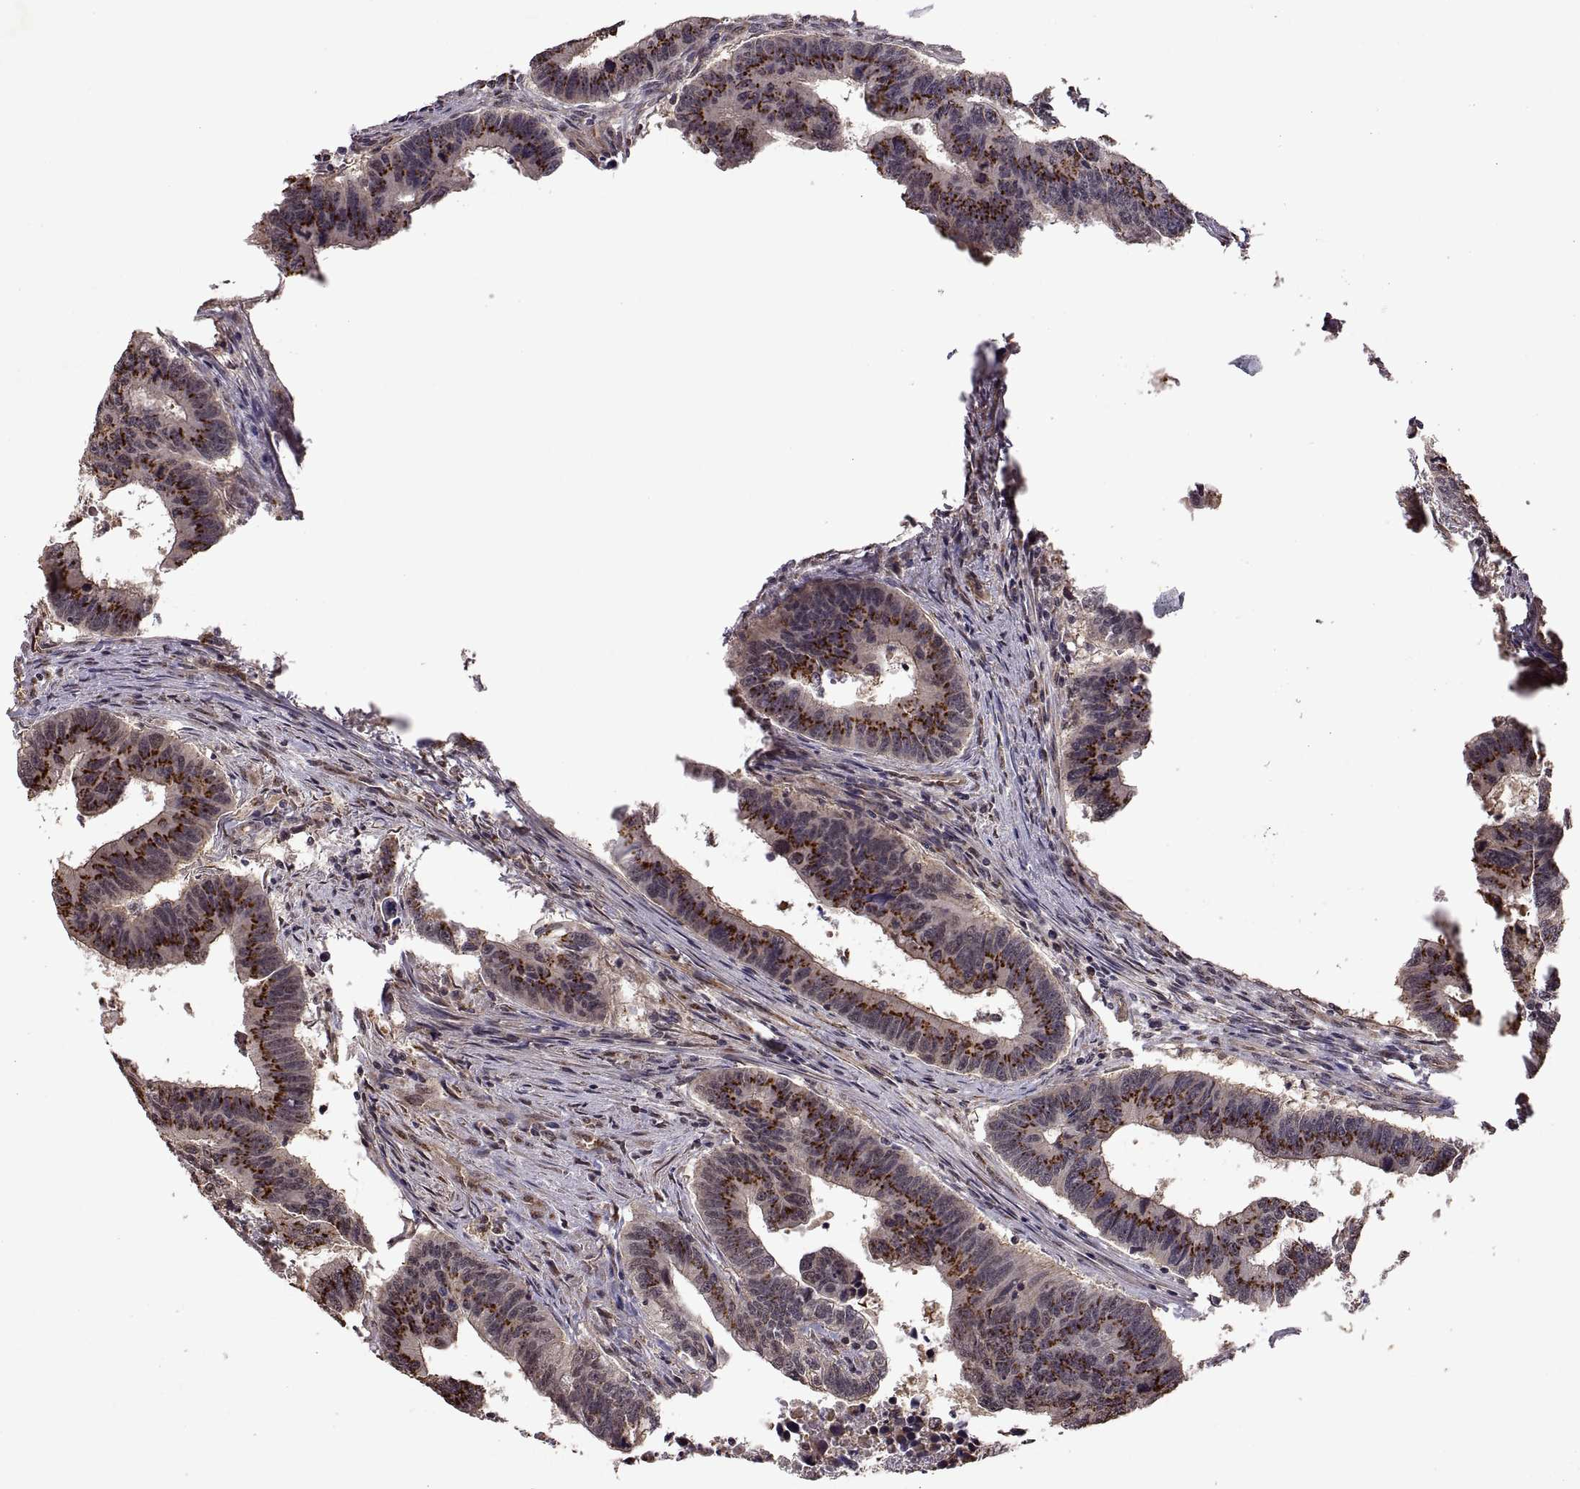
{"staining": {"intensity": "strong", "quantity": ">75%", "location": "cytoplasmic/membranous"}, "tissue": "colorectal cancer", "cell_type": "Tumor cells", "image_type": "cancer", "snomed": [{"axis": "morphology", "description": "Adenocarcinoma, NOS"}, {"axis": "topography", "description": "Rectum"}], "caption": "Immunohistochemistry staining of colorectal cancer (adenocarcinoma), which exhibits high levels of strong cytoplasmic/membranous staining in approximately >75% of tumor cells indicating strong cytoplasmic/membranous protein expression. The staining was performed using DAB (brown) for protein detection and nuclei were counterstained in hematoxylin (blue).", "gene": "ARRB1", "patient": {"sex": "female", "age": 85}}